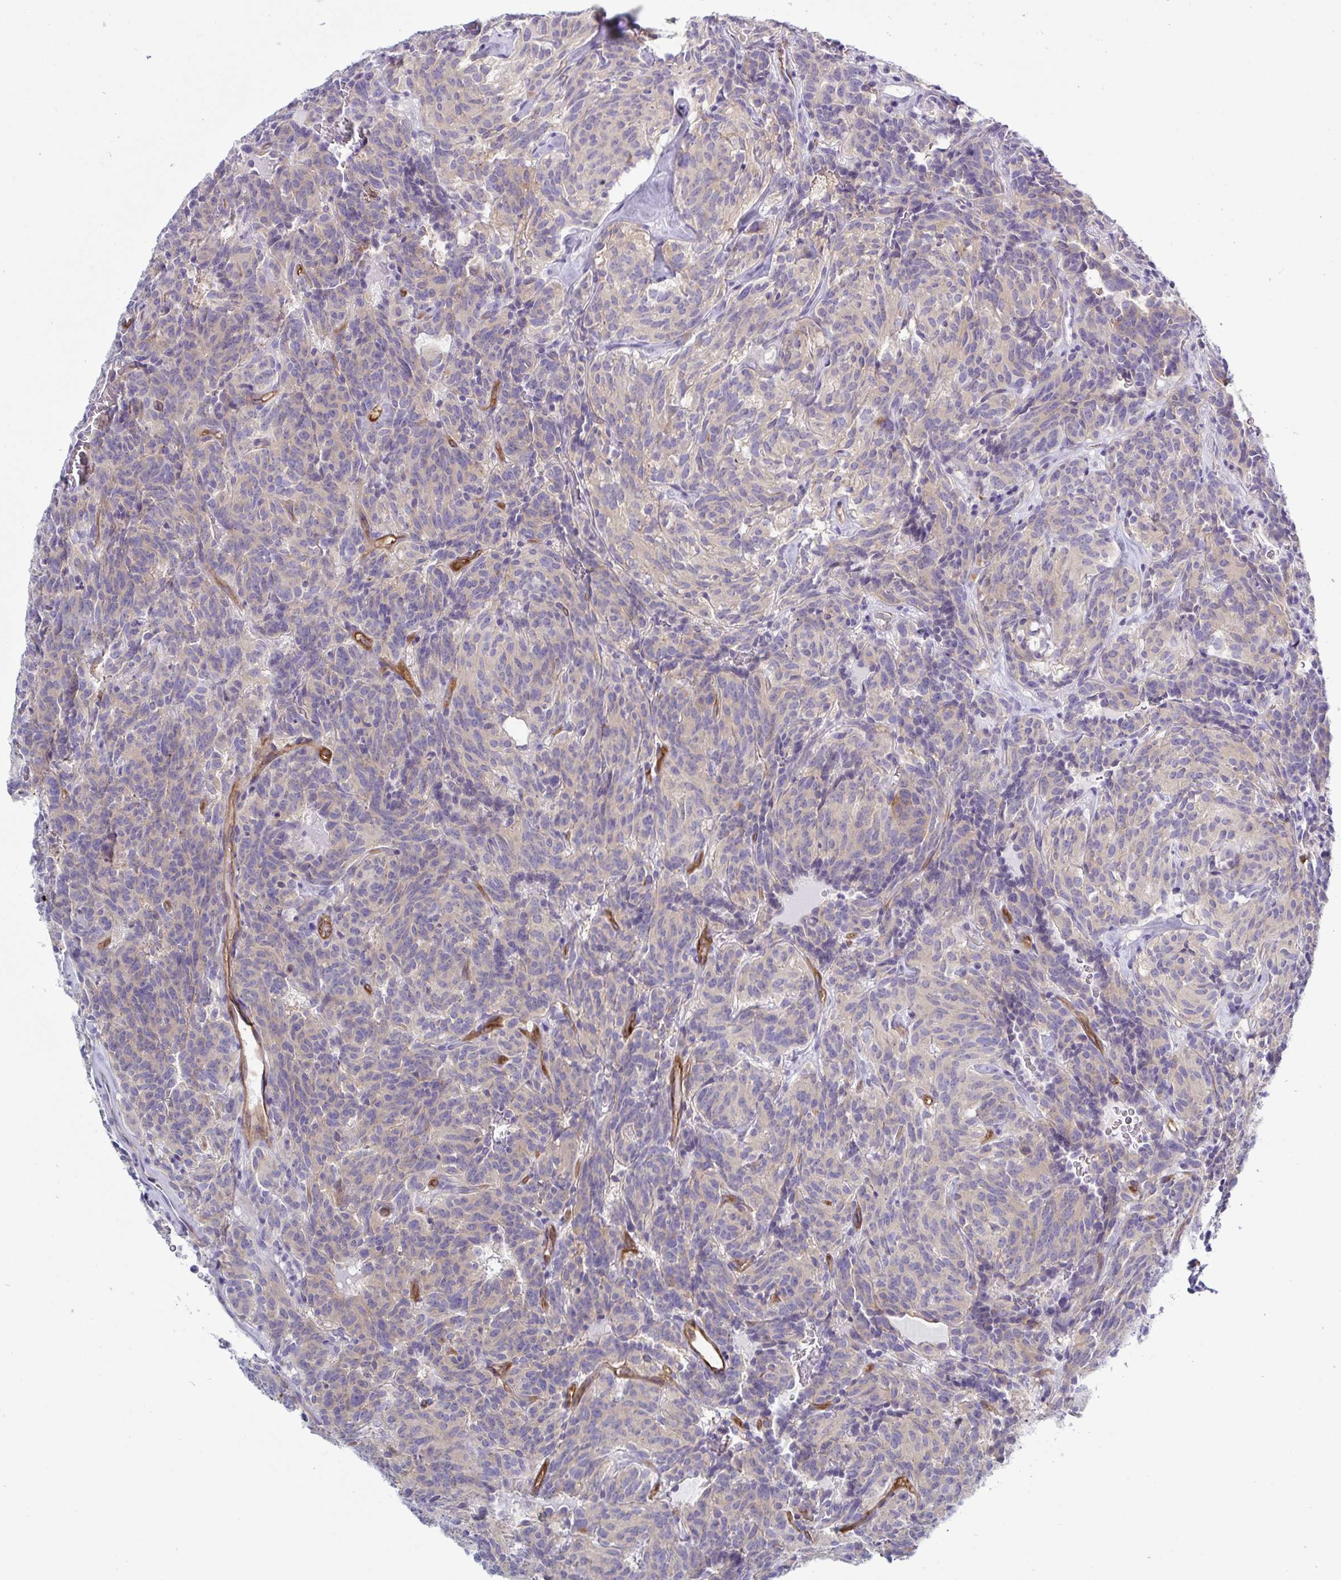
{"staining": {"intensity": "negative", "quantity": "none", "location": "none"}, "tissue": "carcinoid", "cell_type": "Tumor cells", "image_type": "cancer", "snomed": [{"axis": "morphology", "description": "Carcinoid, malignant, NOS"}, {"axis": "topography", "description": "Lung"}], "caption": "This is an immunohistochemistry image of human malignant carcinoid. There is no positivity in tumor cells.", "gene": "TNNI2", "patient": {"sex": "female", "age": 61}}